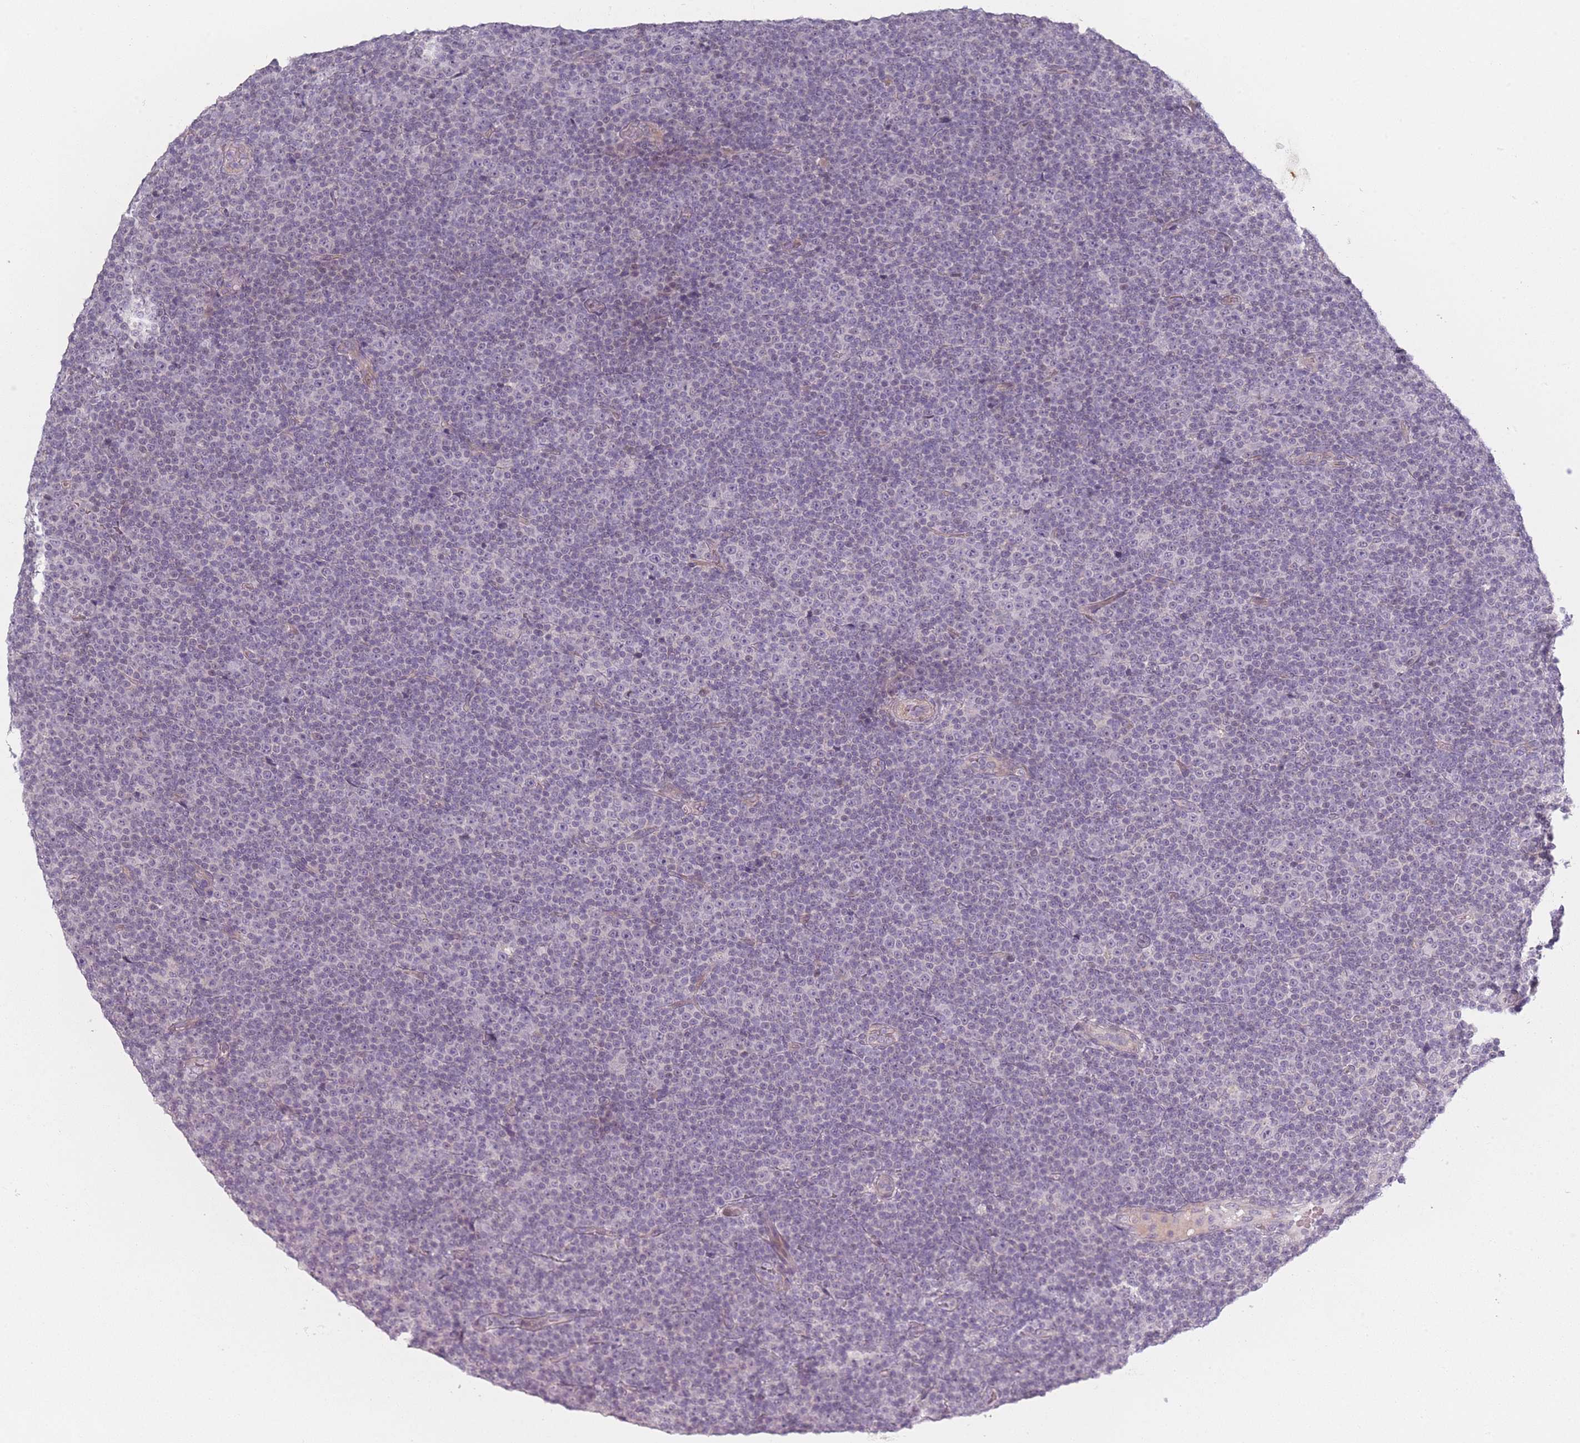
{"staining": {"intensity": "negative", "quantity": "none", "location": "none"}, "tissue": "lymphoma", "cell_type": "Tumor cells", "image_type": "cancer", "snomed": [{"axis": "morphology", "description": "Malignant lymphoma, non-Hodgkin's type, Low grade"}, {"axis": "topography", "description": "Lymph node"}], "caption": "Immunohistochemistry of lymphoma exhibits no expression in tumor cells.", "gene": "RASL10B", "patient": {"sex": "female", "age": 67}}